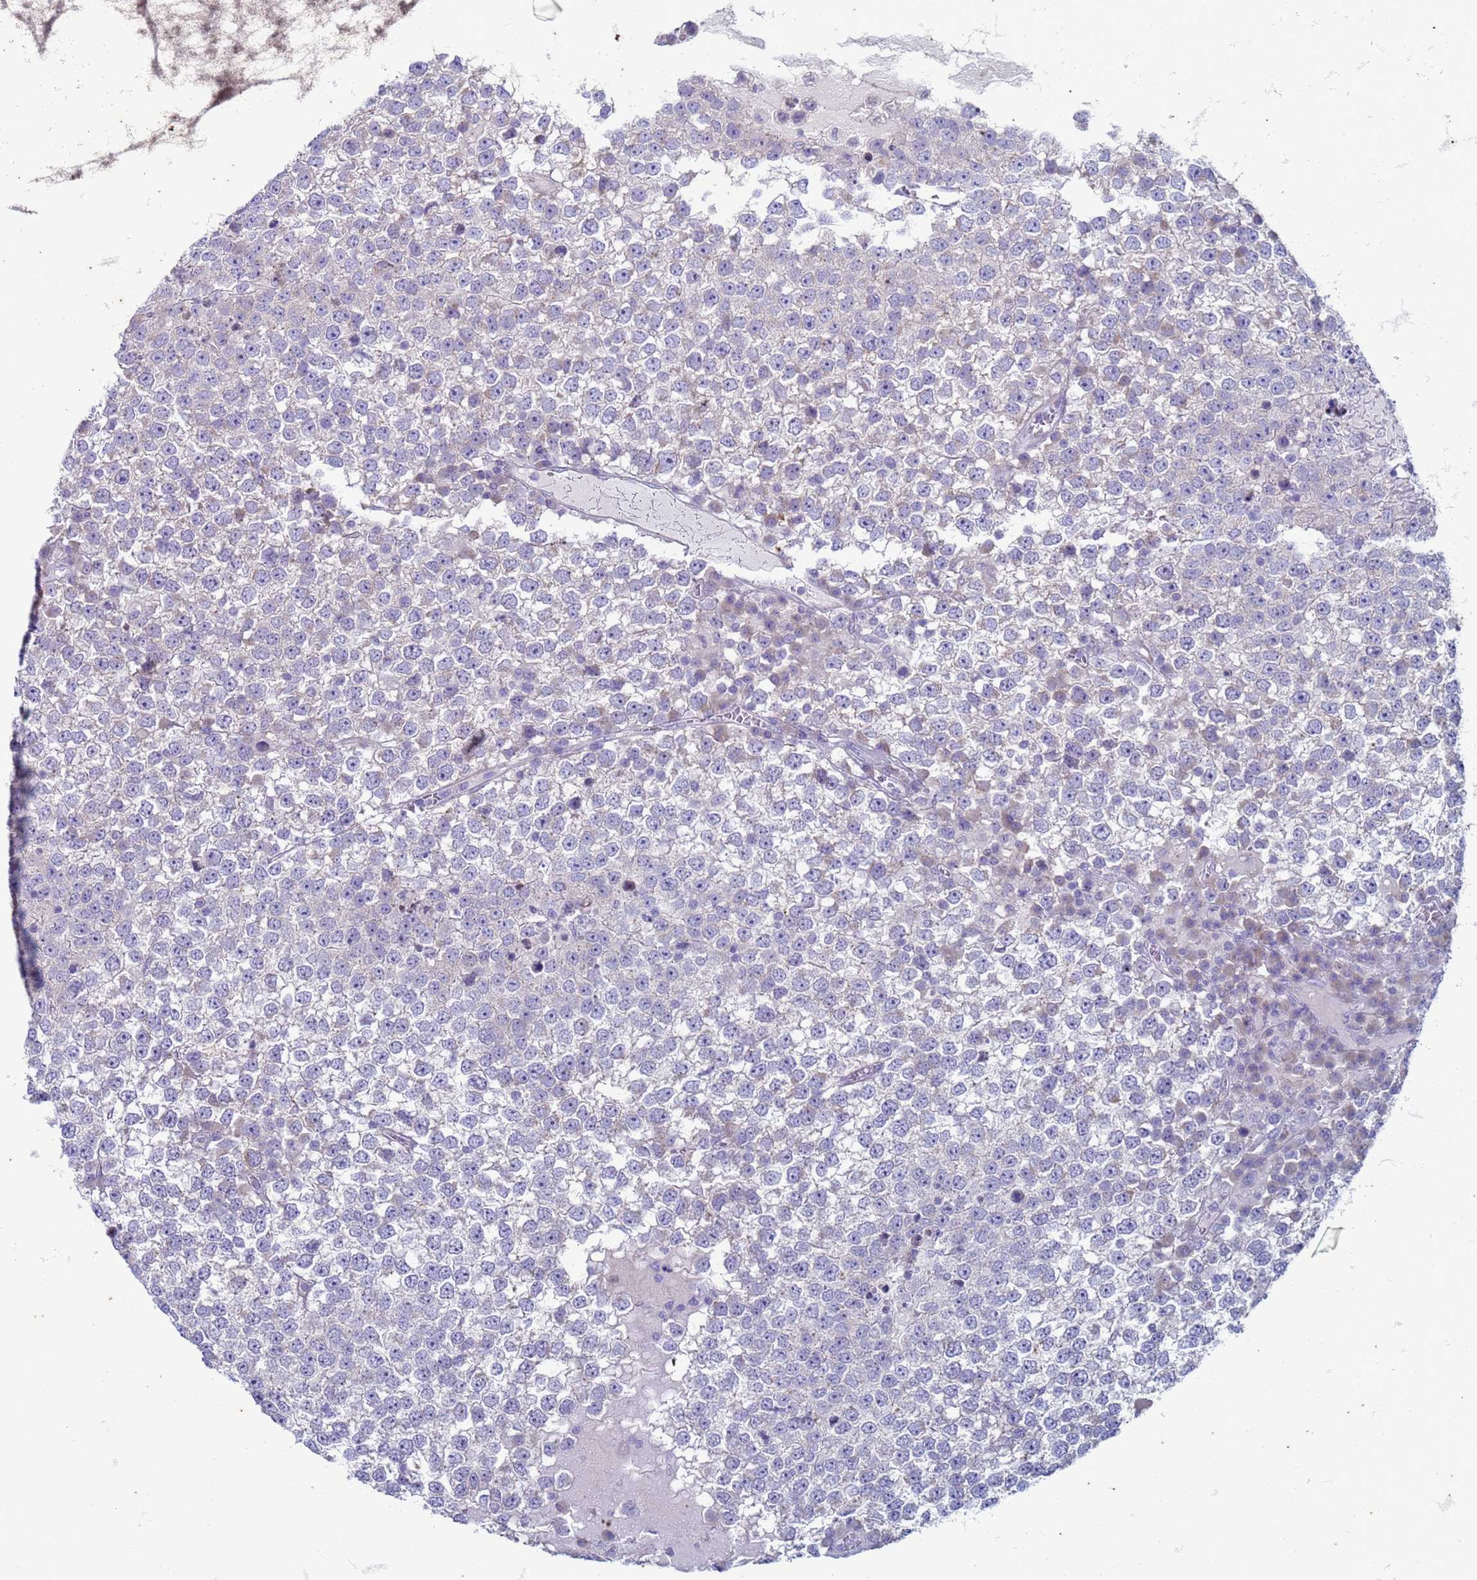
{"staining": {"intensity": "negative", "quantity": "none", "location": "none"}, "tissue": "testis cancer", "cell_type": "Tumor cells", "image_type": "cancer", "snomed": [{"axis": "morphology", "description": "Seminoma, NOS"}, {"axis": "topography", "description": "Testis"}], "caption": "The histopathology image reveals no significant staining in tumor cells of testis cancer. (DAB (3,3'-diaminobenzidine) immunohistochemistry (IHC) visualized using brightfield microscopy, high magnification).", "gene": "SUCO", "patient": {"sex": "male", "age": 65}}